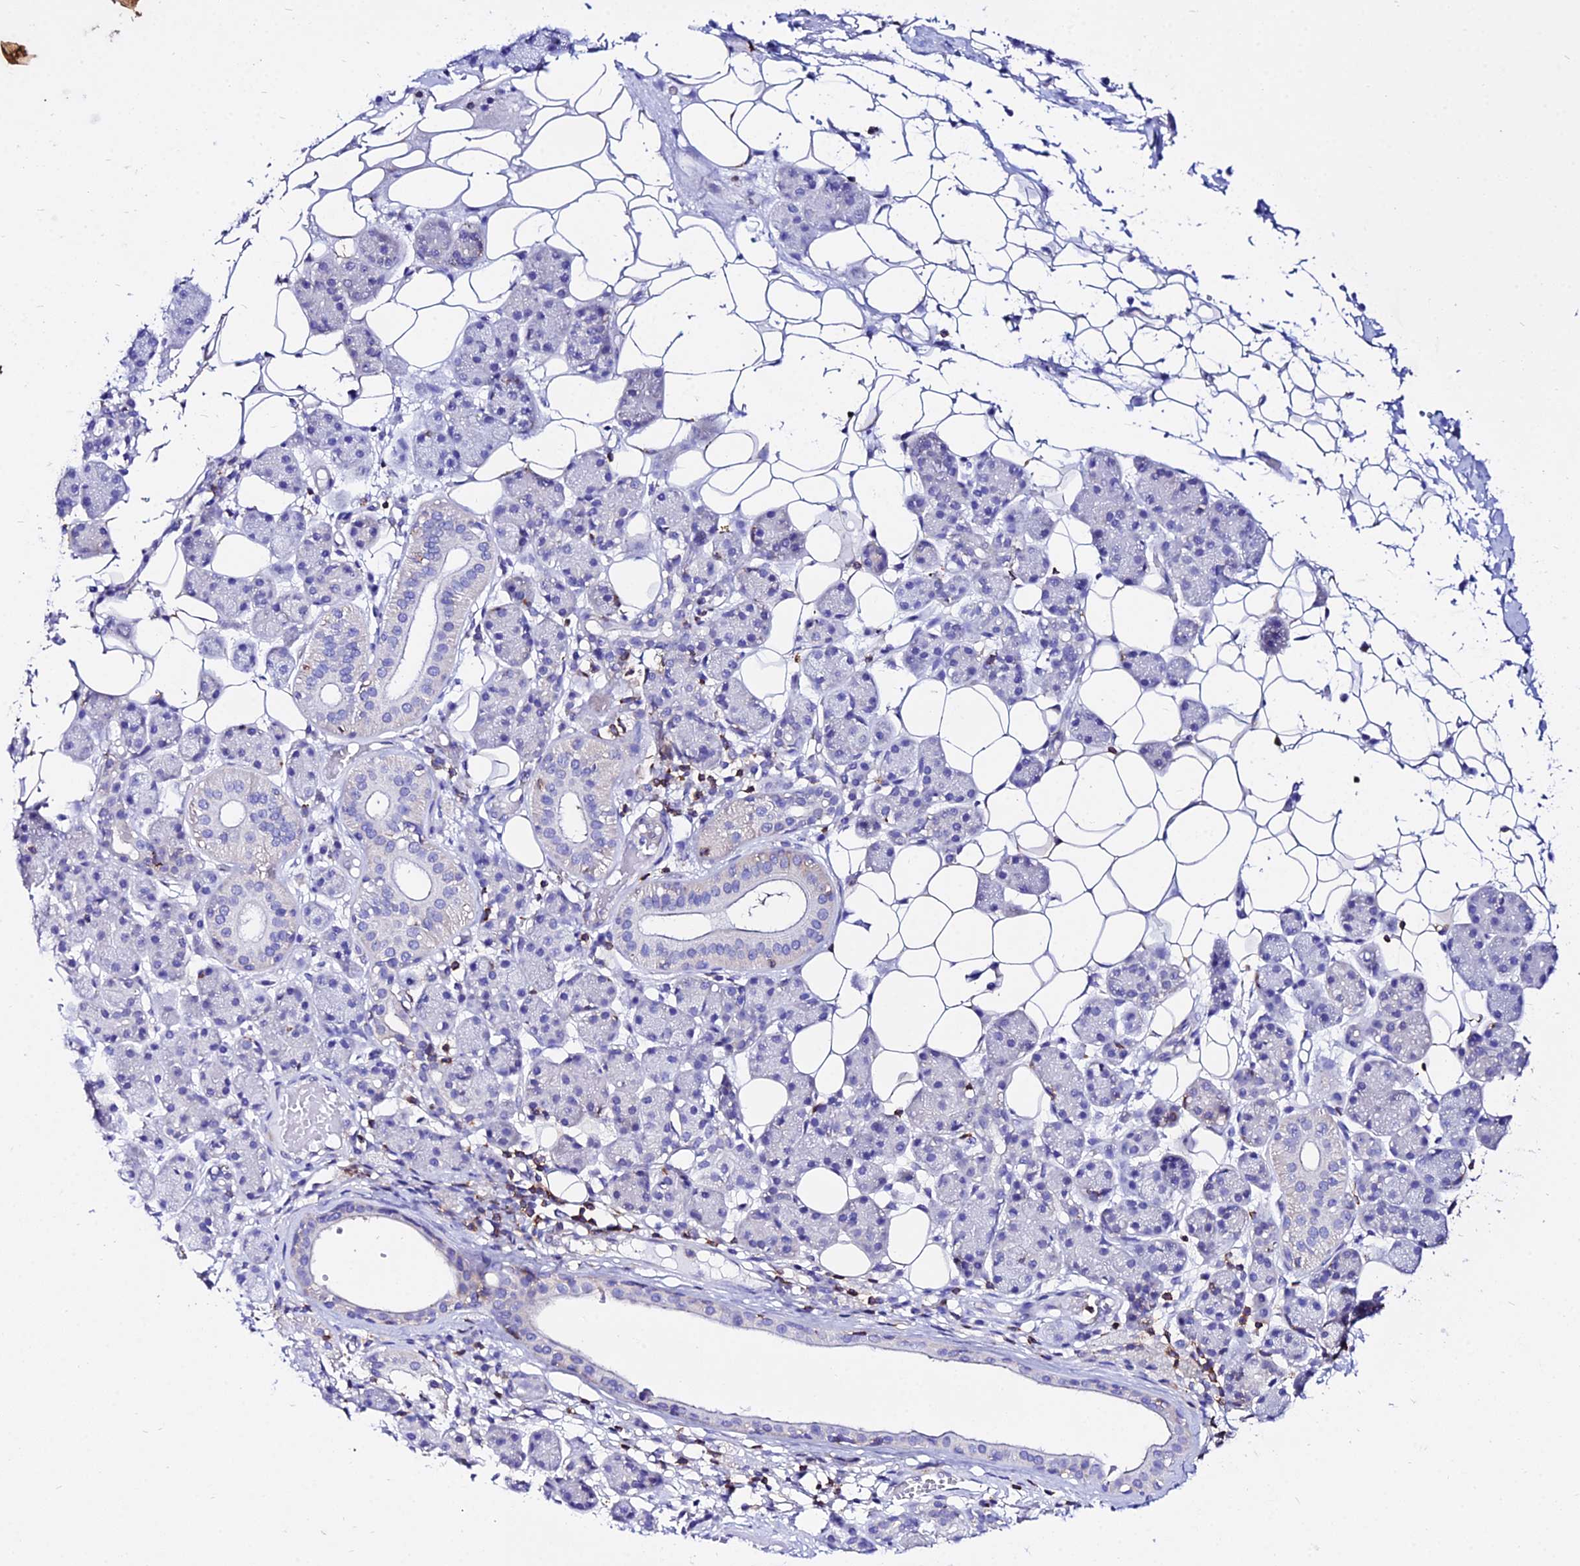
{"staining": {"intensity": "negative", "quantity": "none", "location": "none"}, "tissue": "salivary gland", "cell_type": "Glandular cells", "image_type": "normal", "snomed": [{"axis": "morphology", "description": "Normal tissue, NOS"}, {"axis": "topography", "description": "Salivary gland"}], "caption": "A high-resolution micrograph shows immunohistochemistry staining of unremarkable salivary gland, which demonstrates no significant staining in glandular cells.", "gene": "S100A16", "patient": {"sex": "female", "age": 33}}